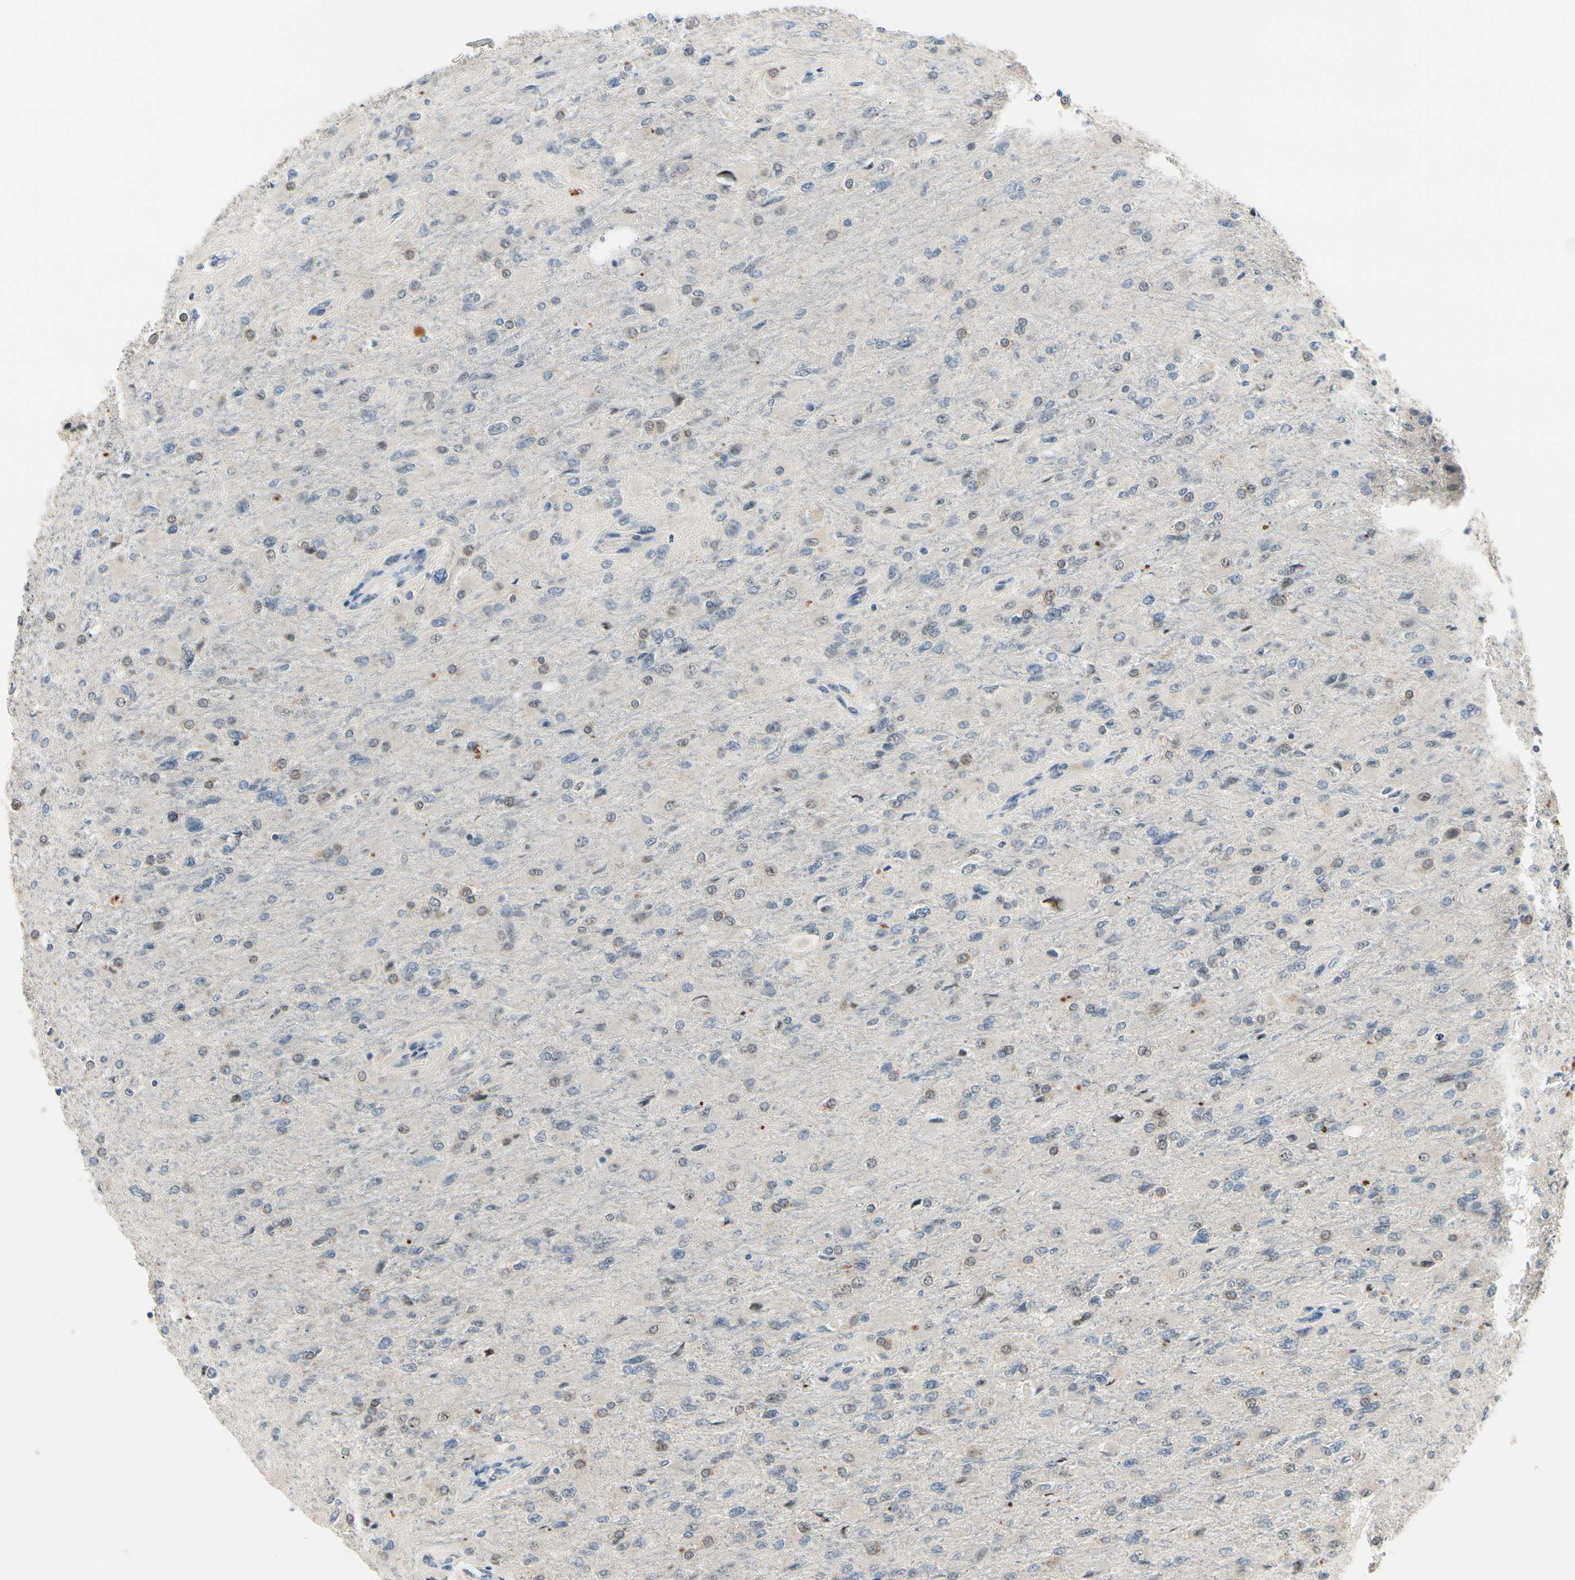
{"staining": {"intensity": "negative", "quantity": "none", "location": "none"}, "tissue": "glioma", "cell_type": "Tumor cells", "image_type": "cancer", "snomed": [{"axis": "morphology", "description": "Glioma, malignant, High grade"}, {"axis": "topography", "description": "Cerebral cortex"}], "caption": "Immunohistochemistry (IHC) histopathology image of neoplastic tissue: human glioma stained with DAB displays no significant protein expression in tumor cells.", "gene": "SLC27A6", "patient": {"sex": "female", "age": 36}}